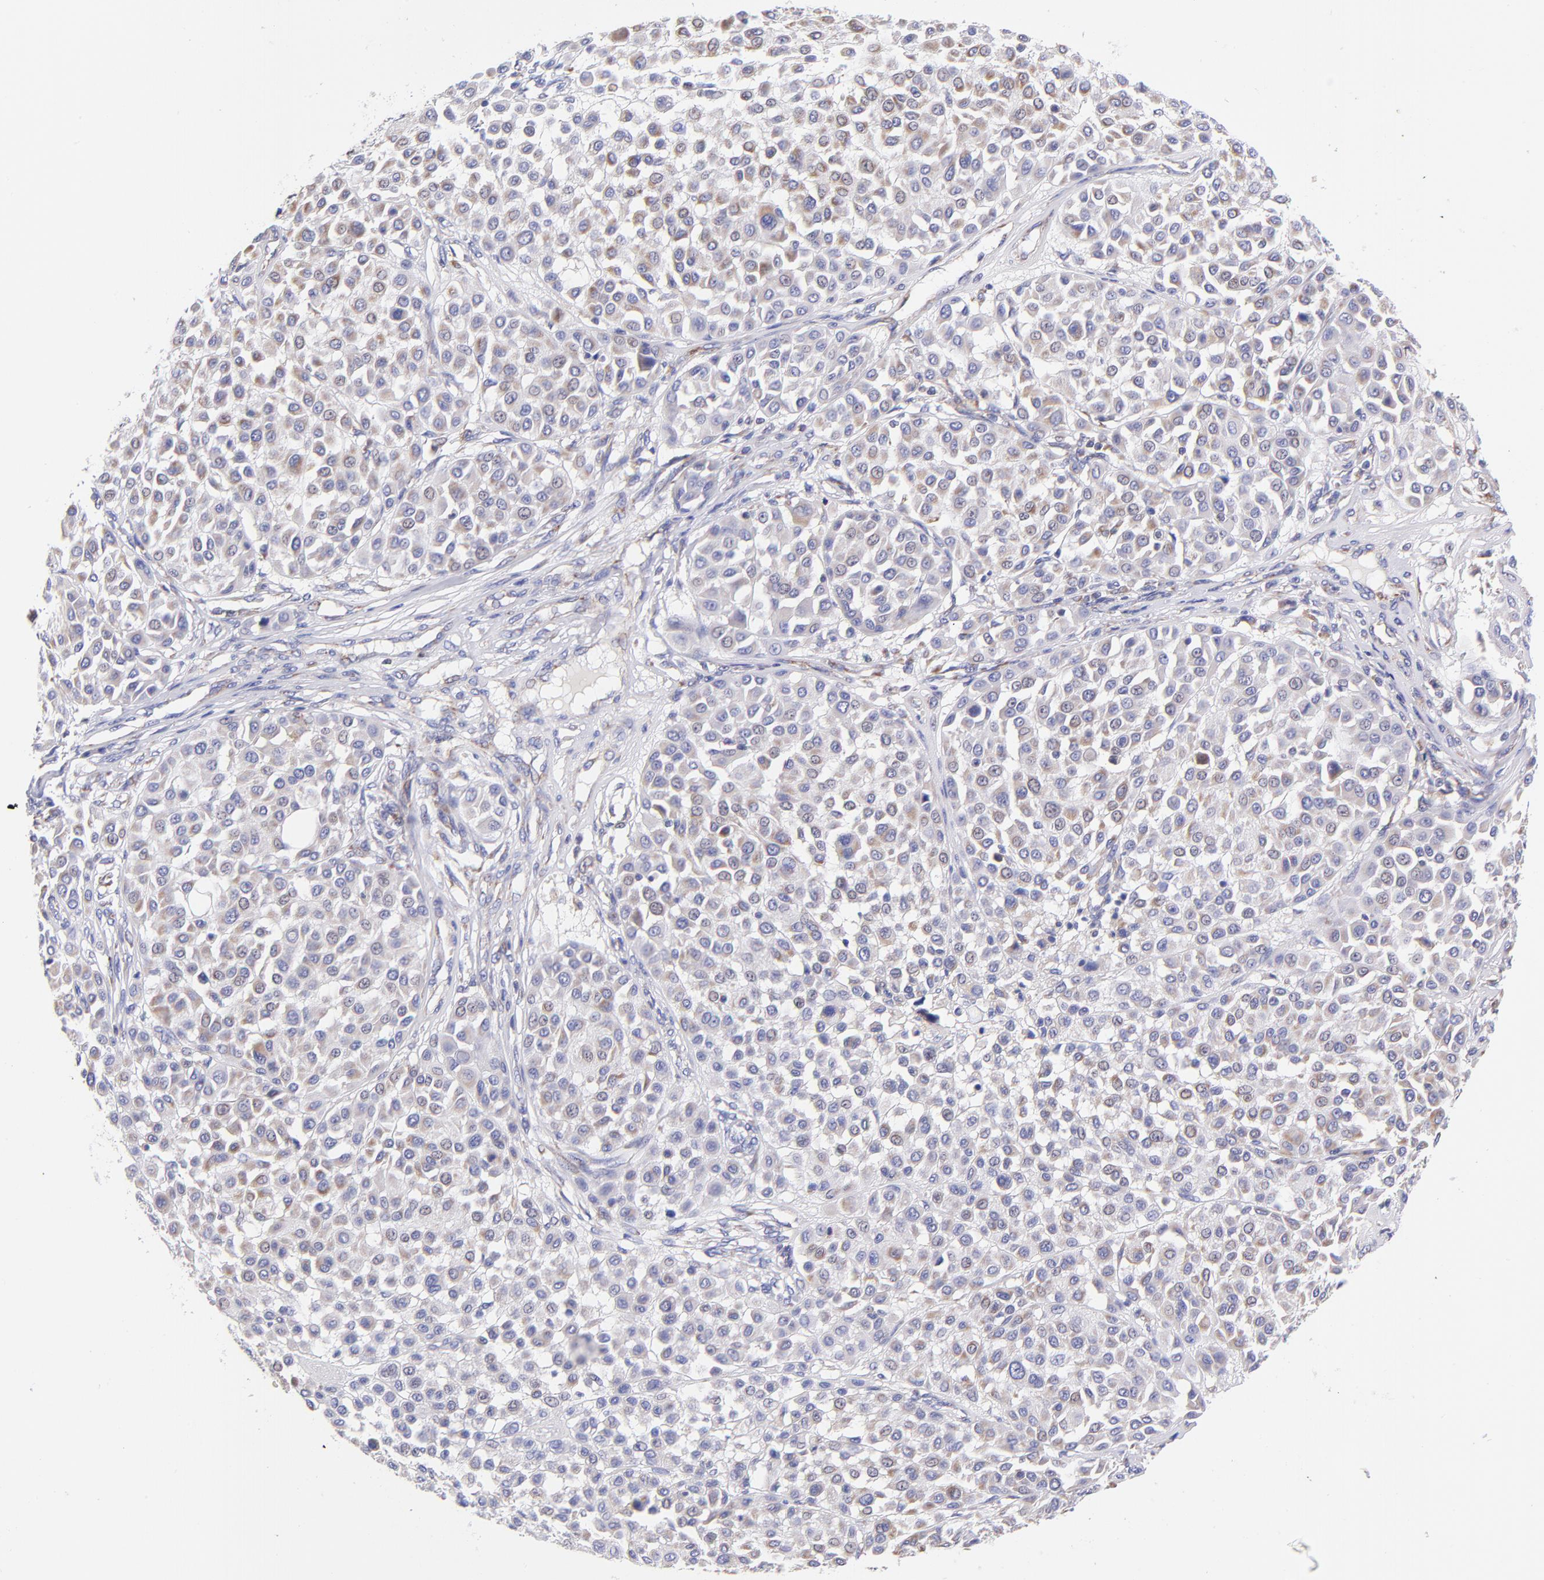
{"staining": {"intensity": "moderate", "quantity": "25%-75%", "location": "cytoplasmic/membranous"}, "tissue": "melanoma", "cell_type": "Tumor cells", "image_type": "cancer", "snomed": [{"axis": "morphology", "description": "Malignant melanoma, Metastatic site"}, {"axis": "topography", "description": "Soft tissue"}], "caption": "Immunohistochemical staining of human melanoma exhibits medium levels of moderate cytoplasmic/membranous protein staining in approximately 25%-75% of tumor cells.", "gene": "NDUFB7", "patient": {"sex": "male", "age": 41}}